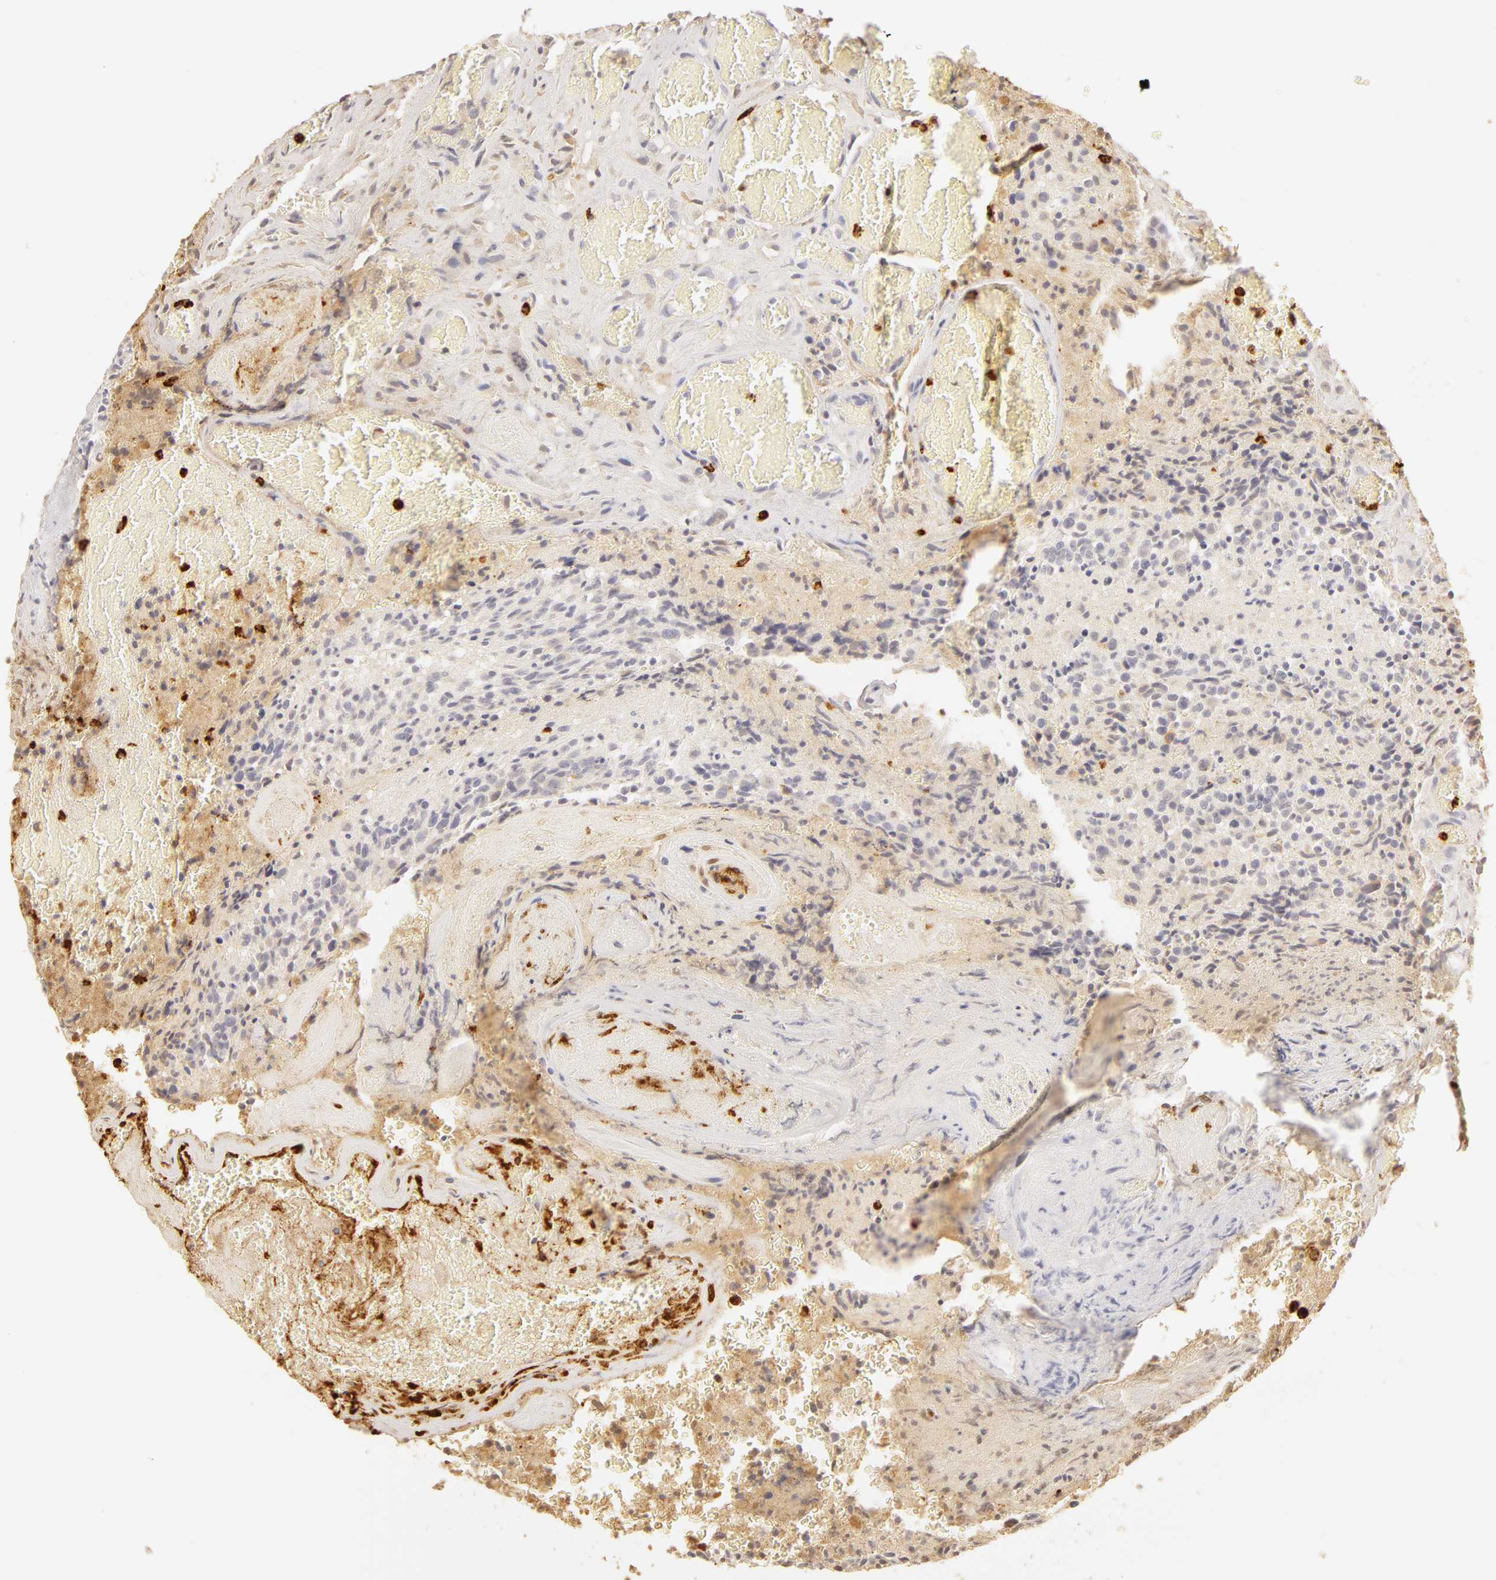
{"staining": {"intensity": "negative", "quantity": "none", "location": "none"}, "tissue": "glioma", "cell_type": "Tumor cells", "image_type": "cancer", "snomed": [{"axis": "morphology", "description": "Glioma, malignant, High grade"}, {"axis": "topography", "description": "Brain"}], "caption": "Immunohistochemistry of human malignant glioma (high-grade) reveals no expression in tumor cells.", "gene": "C1R", "patient": {"sex": "male", "age": 36}}